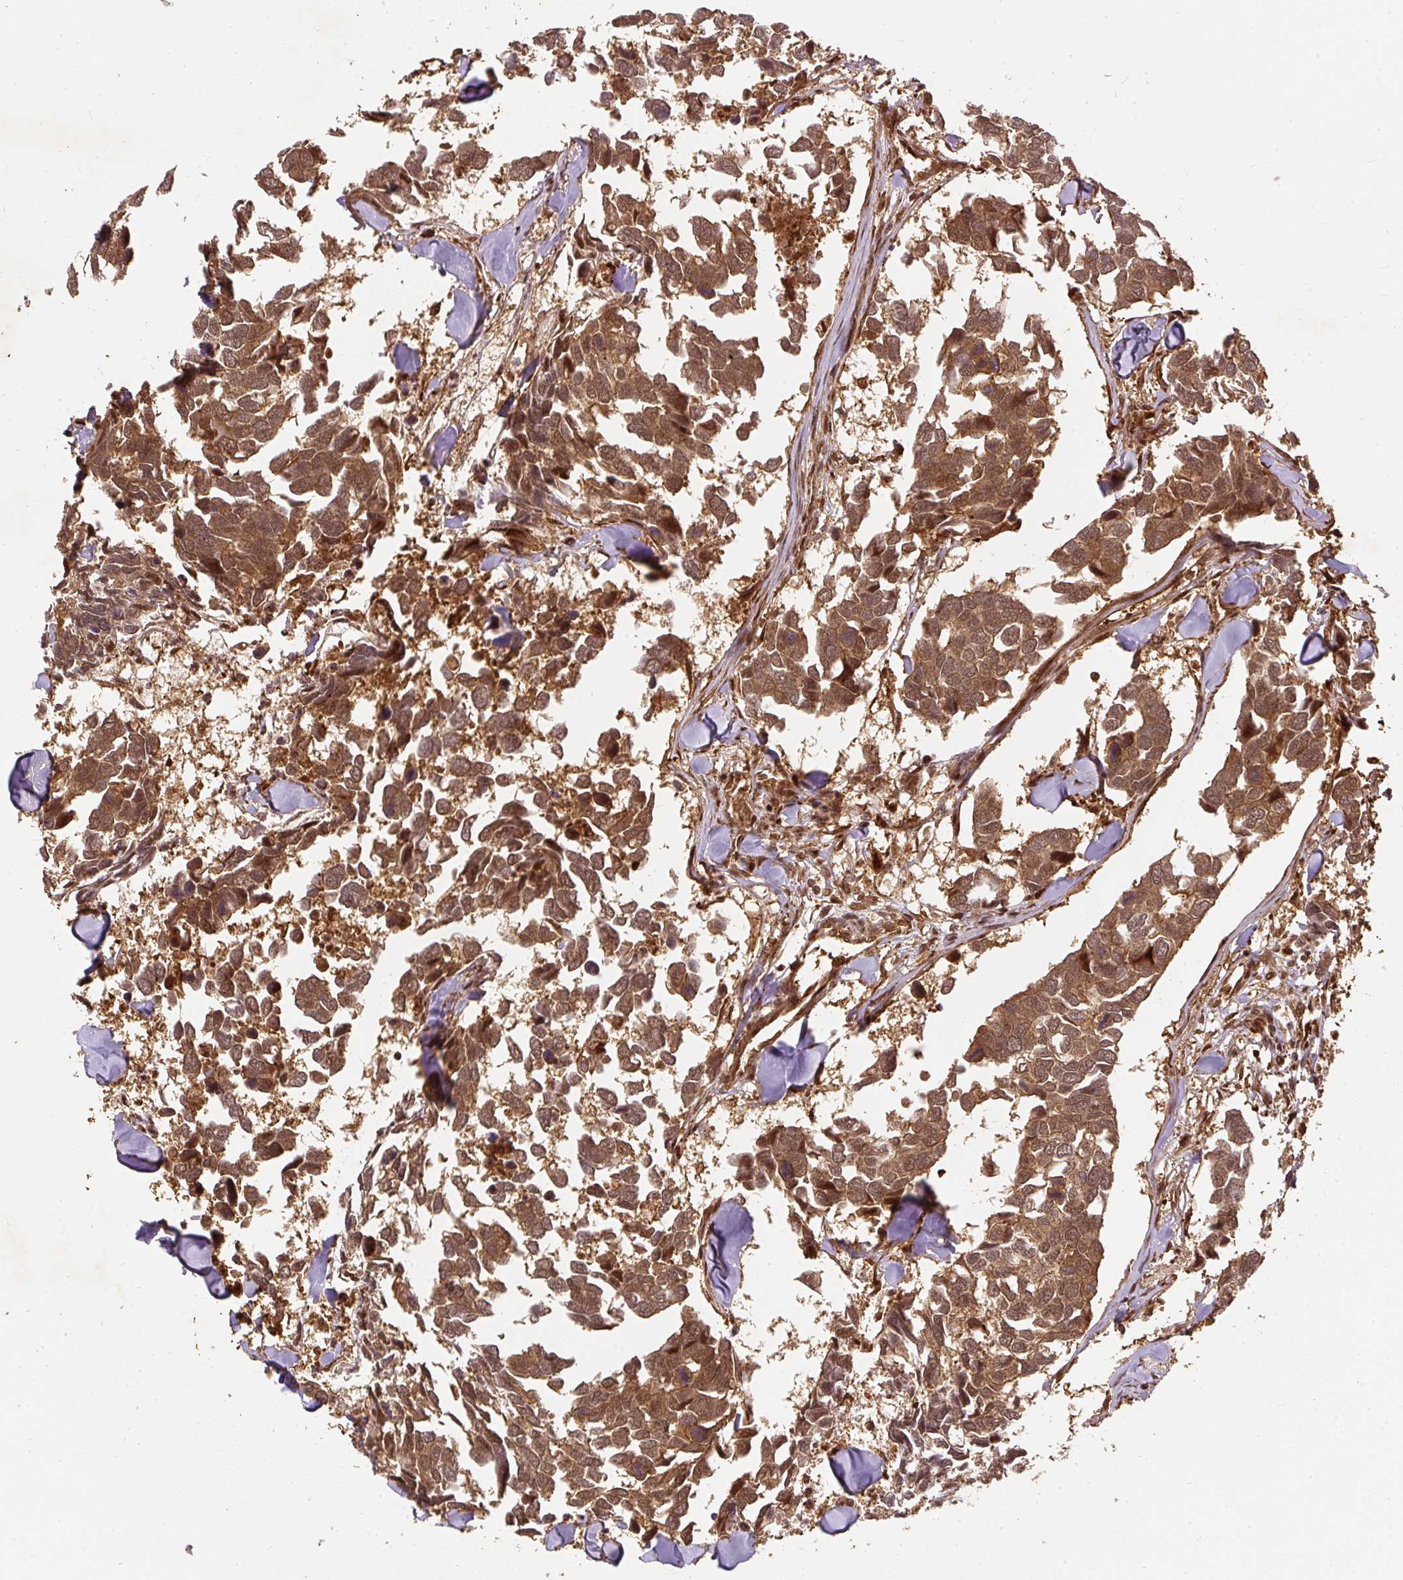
{"staining": {"intensity": "moderate", "quantity": ">75%", "location": "cytoplasmic/membranous,nuclear"}, "tissue": "breast cancer", "cell_type": "Tumor cells", "image_type": "cancer", "snomed": [{"axis": "morphology", "description": "Duct carcinoma"}, {"axis": "topography", "description": "Breast"}], "caption": "A photomicrograph of breast cancer (intraductal carcinoma) stained for a protein reveals moderate cytoplasmic/membranous and nuclear brown staining in tumor cells.", "gene": "PSMD1", "patient": {"sex": "female", "age": 83}}